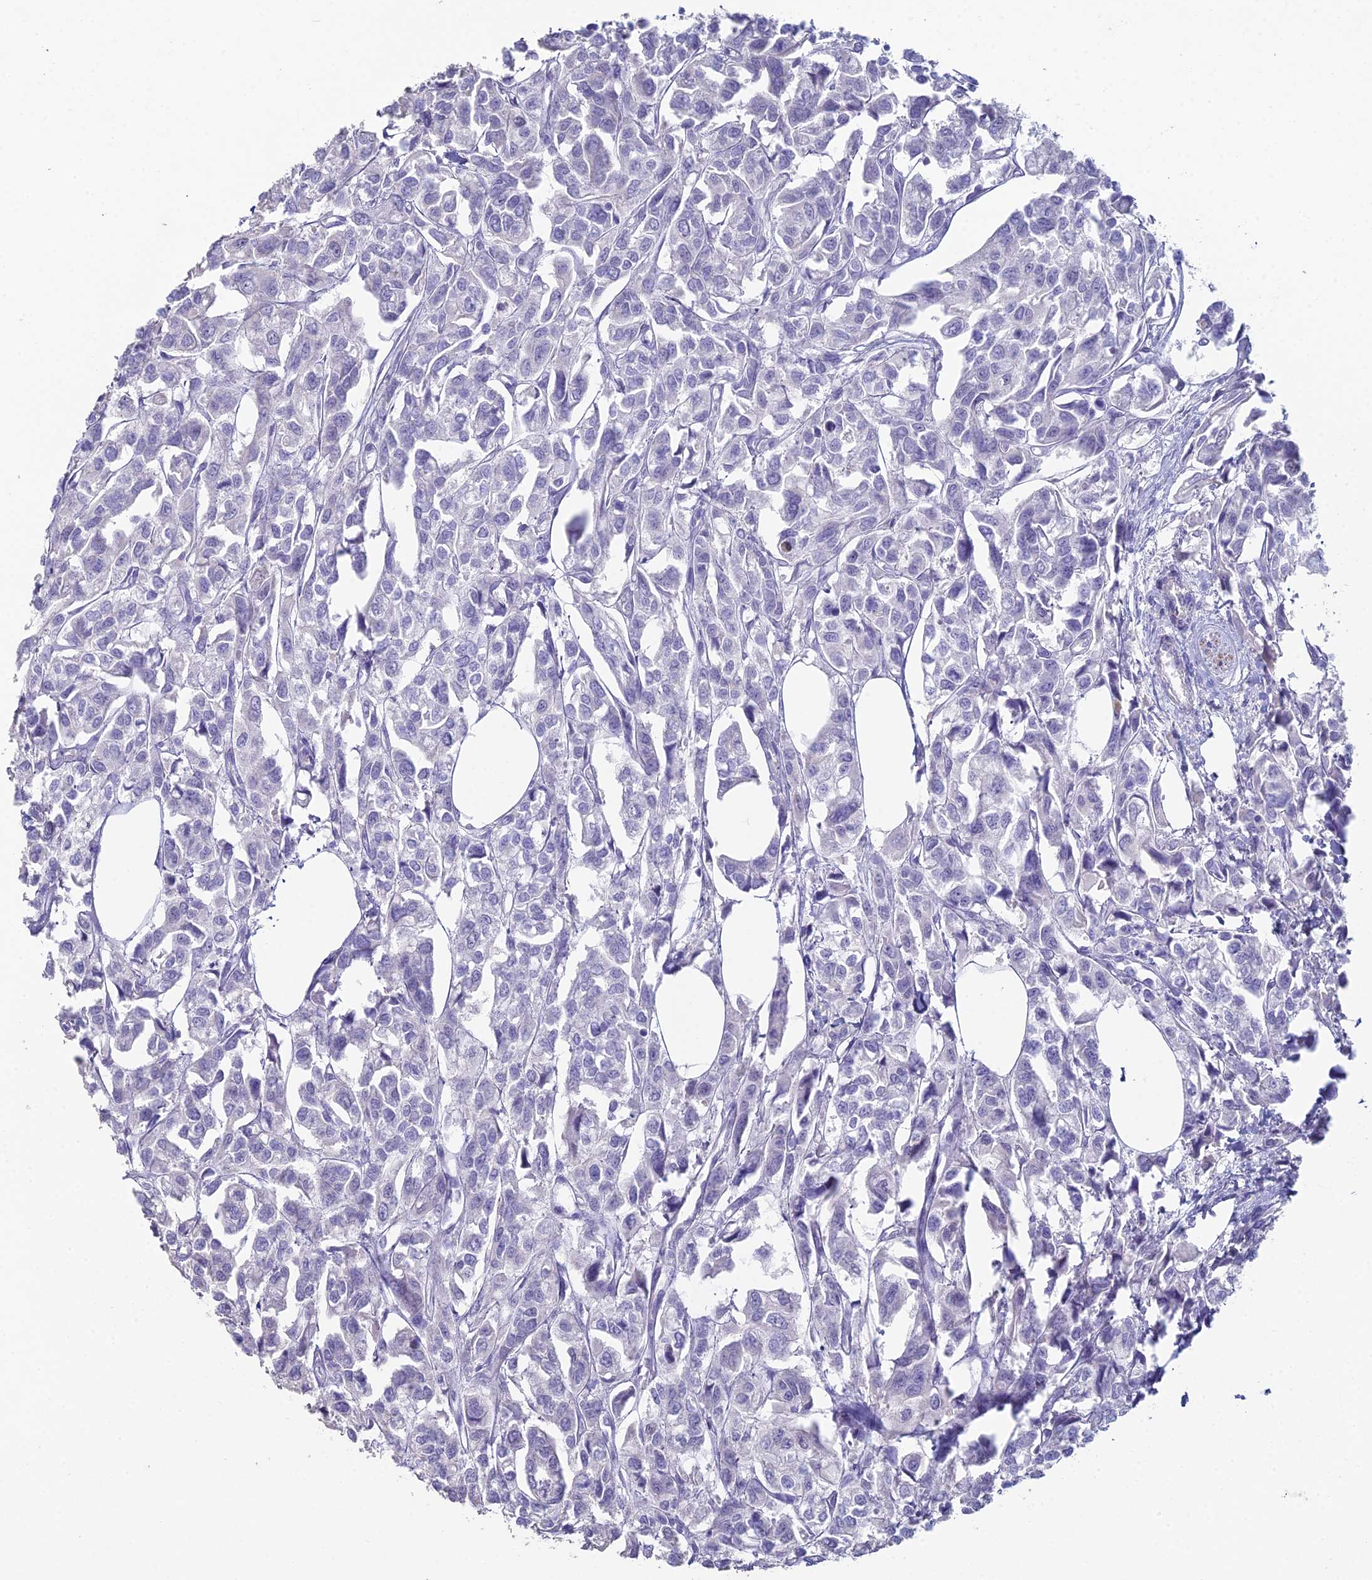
{"staining": {"intensity": "negative", "quantity": "none", "location": "none"}, "tissue": "urothelial cancer", "cell_type": "Tumor cells", "image_type": "cancer", "snomed": [{"axis": "morphology", "description": "Urothelial carcinoma, High grade"}, {"axis": "topography", "description": "Urinary bladder"}], "caption": "Tumor cells show no significant protein staining in urothelial cancer. The staining is performed using DAB (3,3'-diaminobenzidine) brown chromogen with nuclei counter-stained in using hematoxylin.", "gene": "NCAM1", "patient": {"sex": "male", "age": 67}}